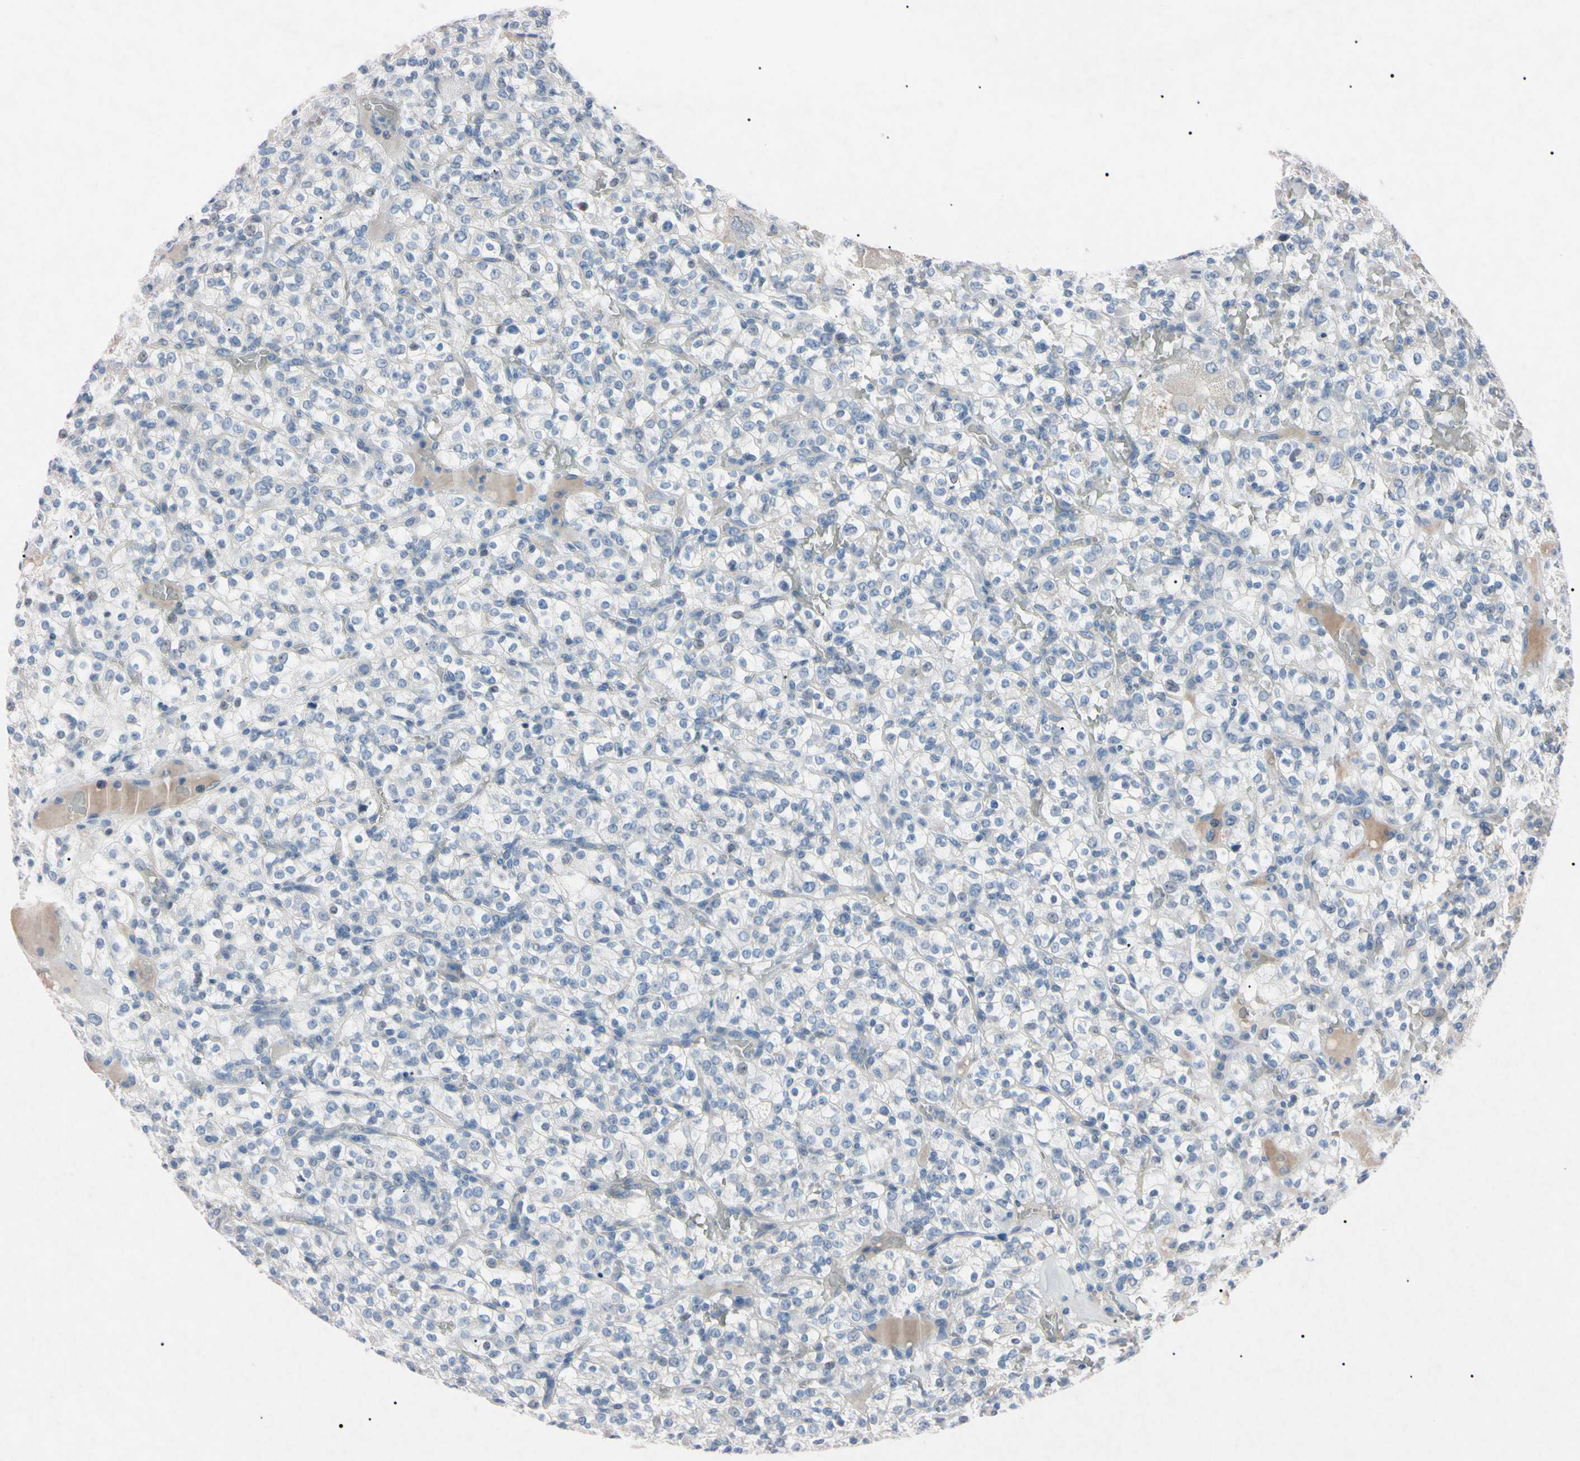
{"staining": {"intensity": "negative", "quantity": "none", "location": "none"}, "tissue": "renal cancer", "cell_type": "Tumor cells", "image_type": "cancer", "snomed": [{"axis": "morphology", "description": "Normal tissue, NOS"}, {"axis": "morphology", "description": "Adenocarcinoma, NOS"}, {"axis": "topography", "description": "Kidney"}], "caption": "Tumor cells are negative for protein expression in human renal cancer (adenocarcinoma). The staining is performed using DAB (3,3'-diaminobenzidine) brown chromogen with nuclei counter-stained in using hematoxylin.", "gene": "ELN", "patient": {"sex": "female", "age": 72}}